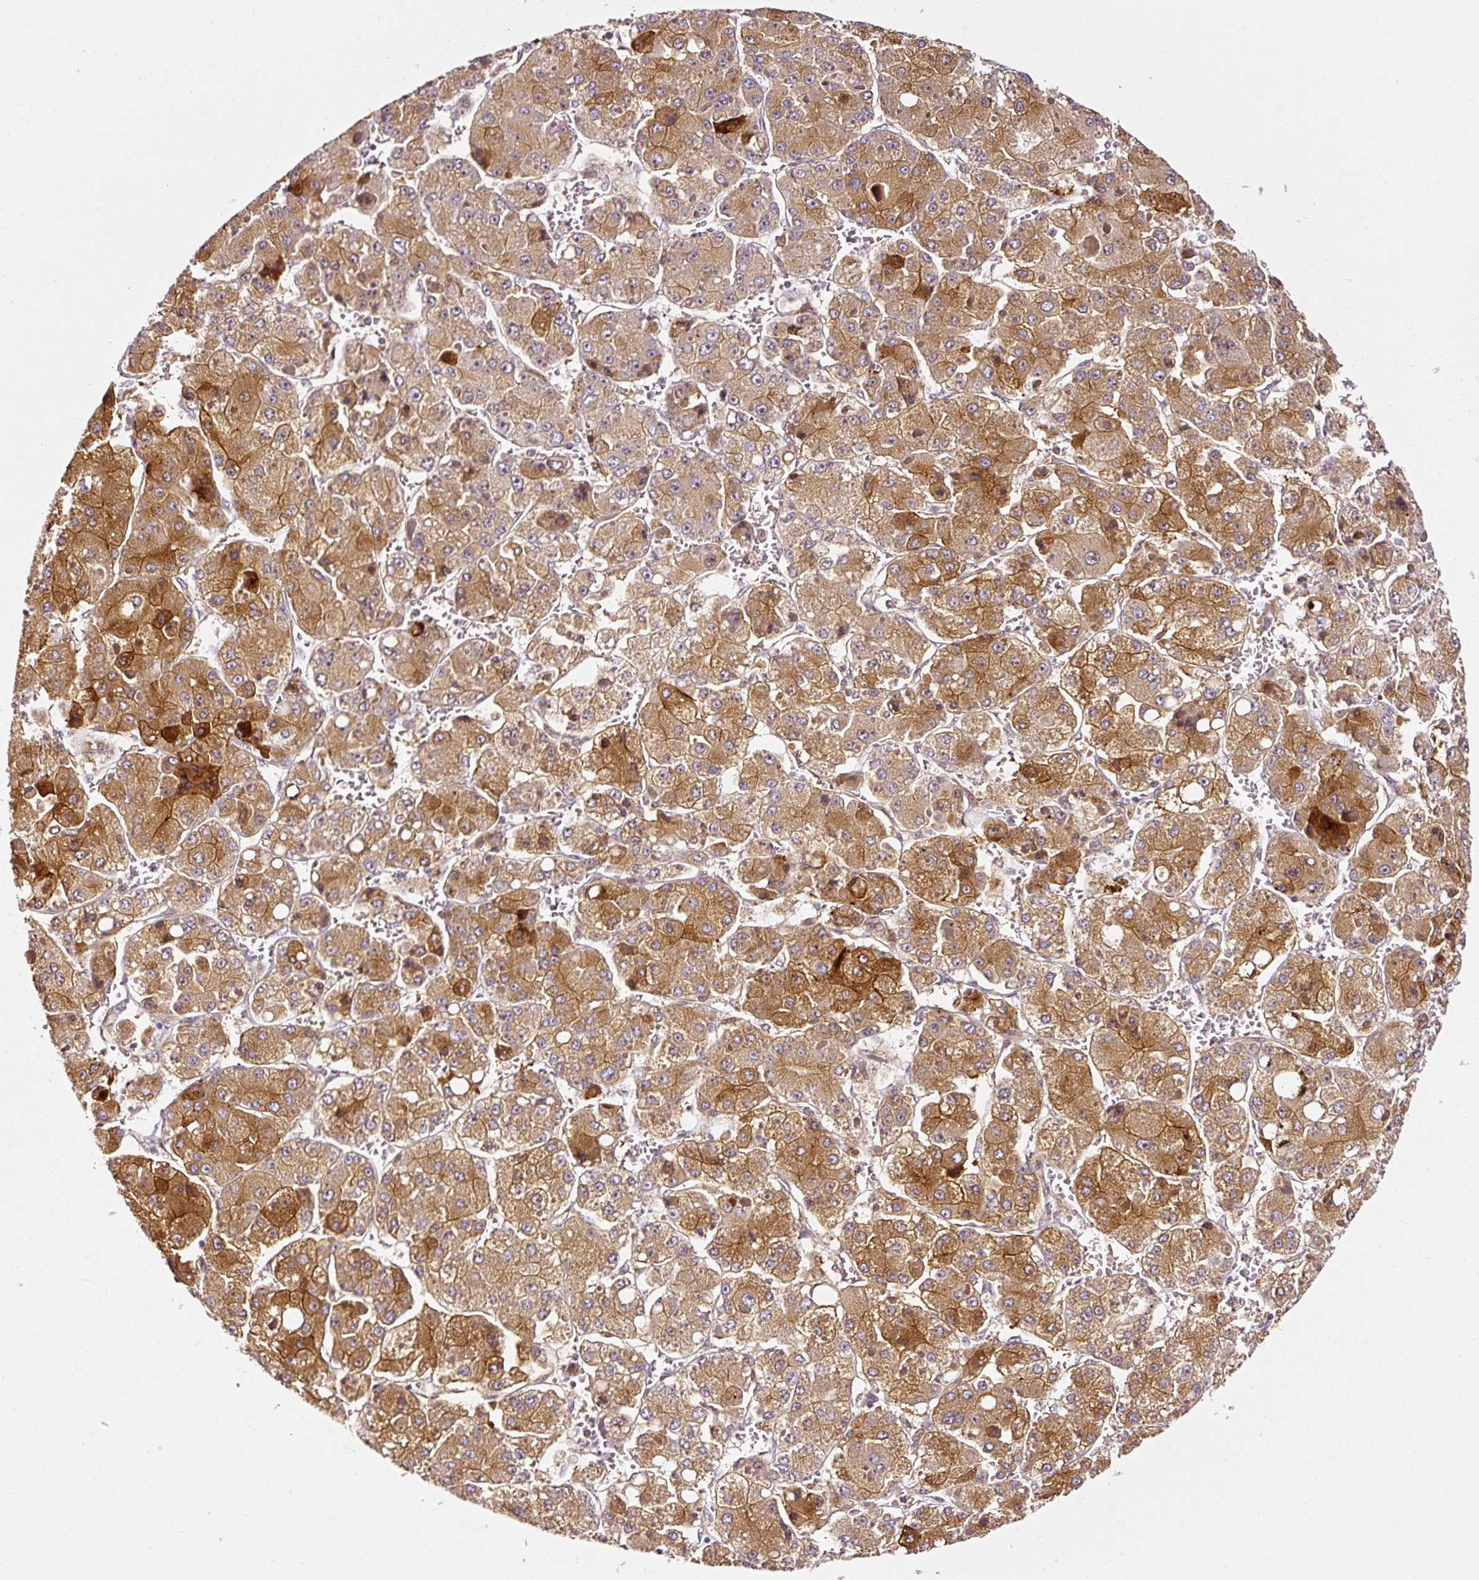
{"staining": {"intensity": "moderate", "quantity": ">75%", "location": "cytoplasmic/membranous"}, "tissue": "liver cancer", "cell_type": "Tumor cells", "image_type": "cancer", "snomed": [{"axis": "morphology", "description": "Carcinoma, Hepatocellular, NOS"}, {"axis": "topography", "description": "Liver"}], "caption": "Immunohistochemistry (IHC) photomicrograph of neoplastic tissue: human hepatocellular carcinoma (liver) stained using immunohistochemistry (IHC) exhibits medium levels of moderate protein expression localized specifically in the cytoplasmic/membranous of tumor cells, appearing as a cytoplasmic/membranous brown color.", "gene": "NAPA", "patient": {"sex": "female", "age": 73}}